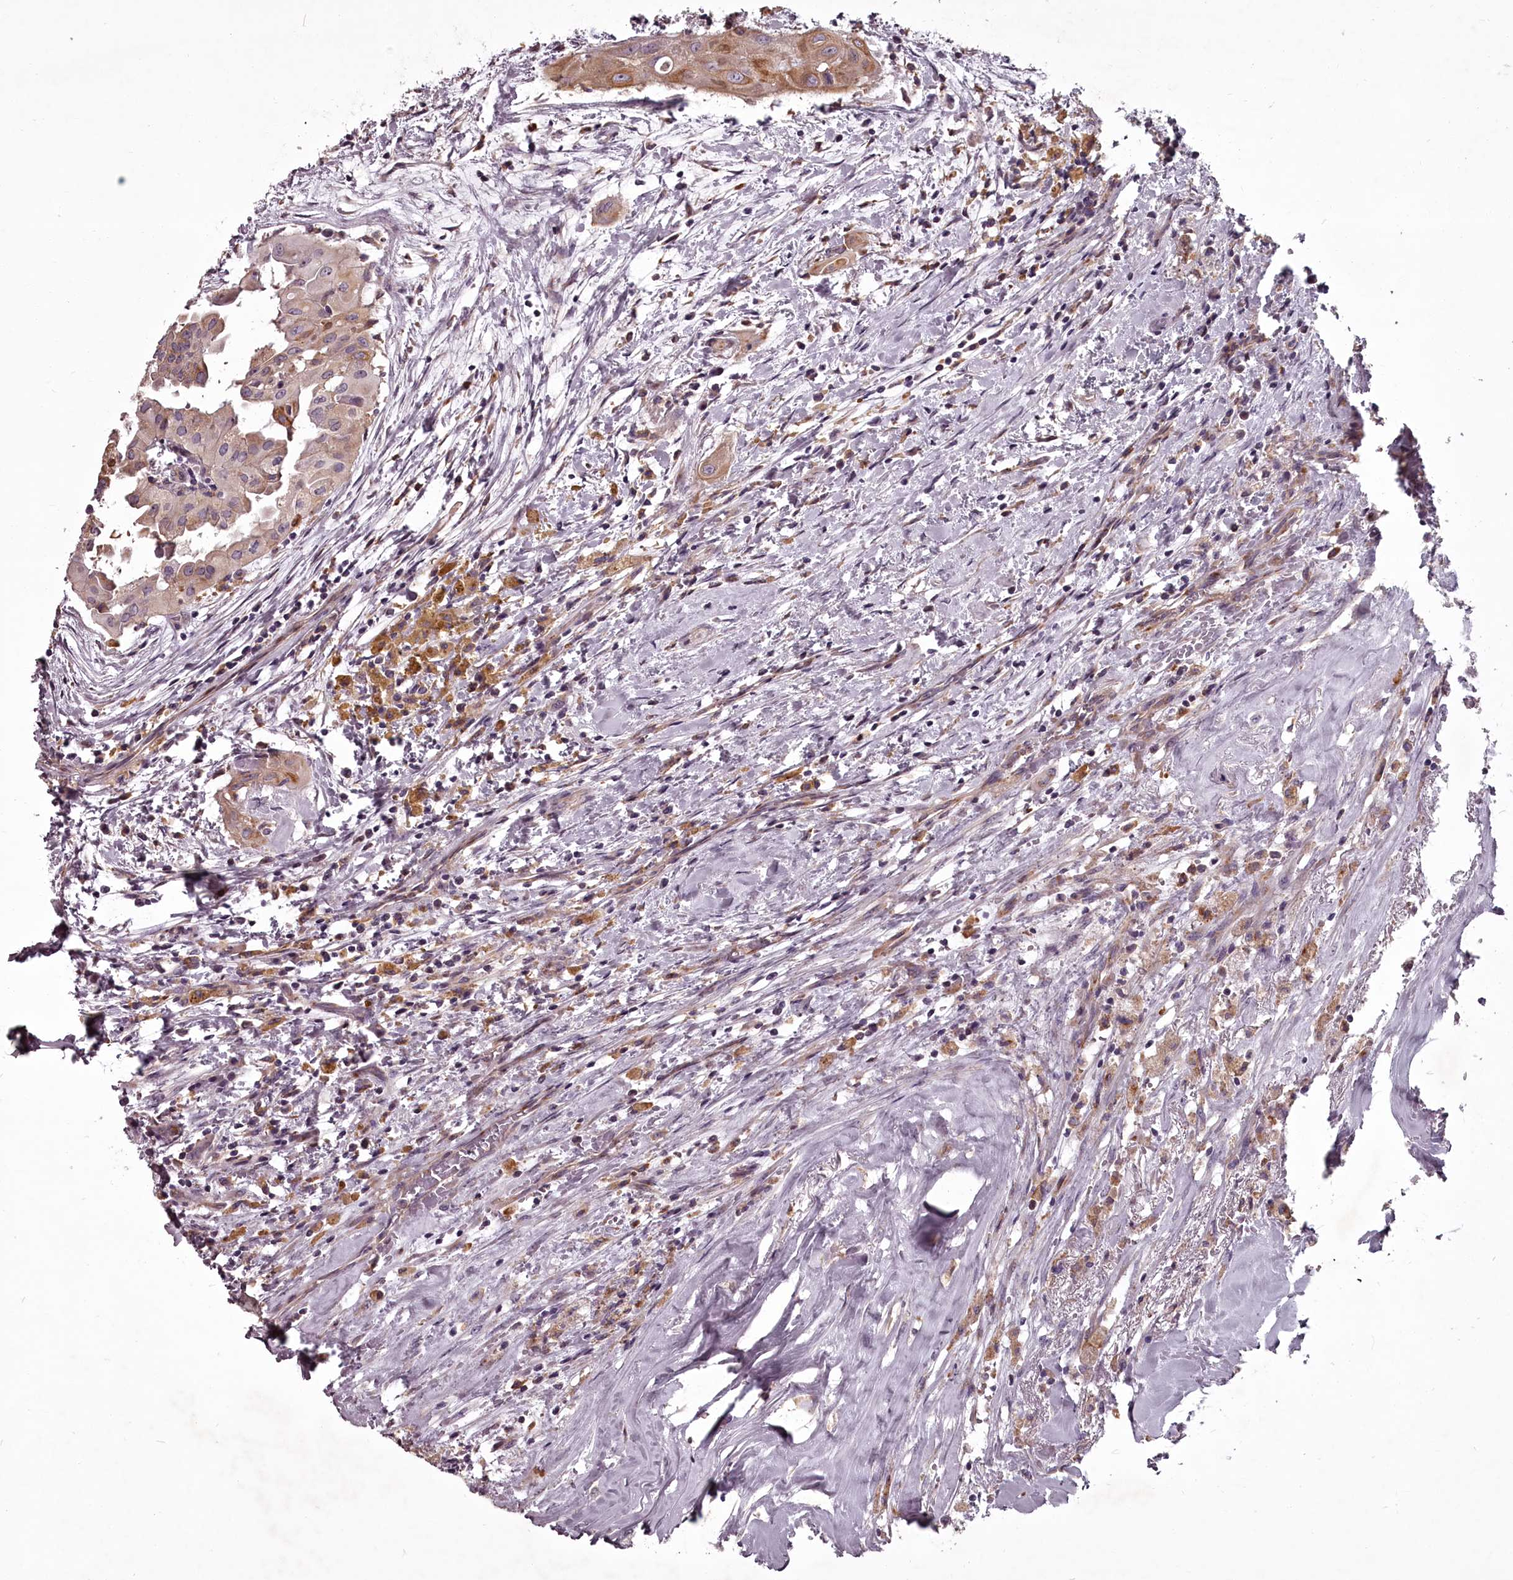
{"staining": {"intensity": "moderate", "quantity": ">75%", "location": "cytoplasmic/membranous"}, "tissue": "thyroid cancer", "cell_type": "Tumor cells", "image_type": "cancer", "snomed": [{"axis": "morphology", "description": "Papillary adenocarcinoma, NOS"}, {"axis": "topography", "description": "Thyroid gland"}], "caption": "DAB immunohistochemical staining of thyroid cancer (papillary adenocarcinoma) reveals moderate cytoplasmic/membranous protein expression in approximately >75% of tumor cells. Using DAB (3,3'-diaminobenzidine) (brown) and hematoxylin (blue) stains, captured at high magnification using brightfield microscopy.", "gene": "STX6", "patient": {"sex": "female", "age": 59}}